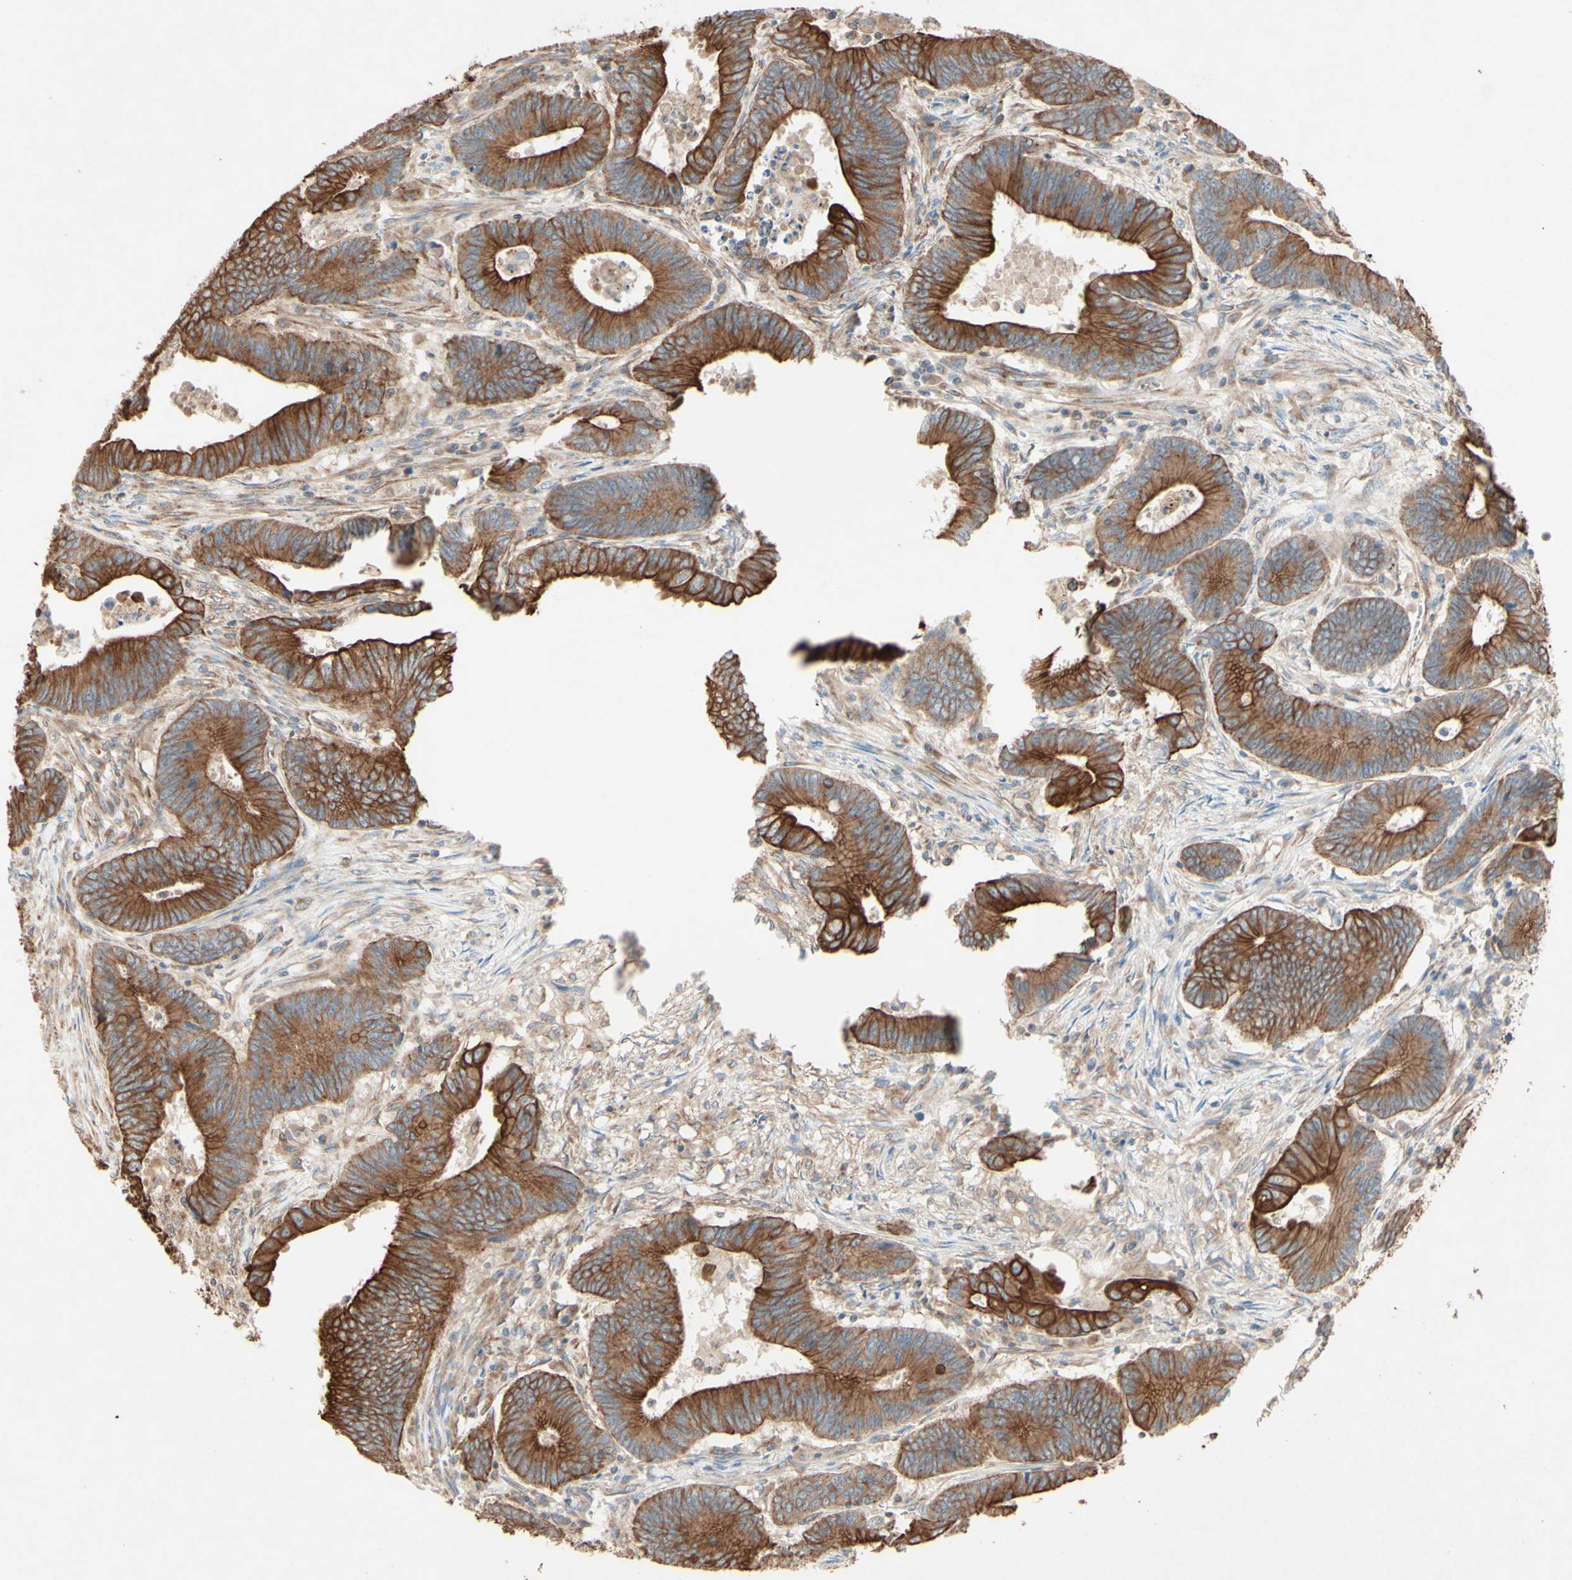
{"staining": {"intensity": "moderate", "quantity": ">75%", "location": "cytoplasmic/membranous"}, "tissue": "colorectal cancer", "cell_type": "Tumor cells", "image_type": "cancer", "snomed": [{"axis": "morphology", "description": "Adenocarcinoma, NOS"}, {"axis": "topography", "description": "Colon"}], "caption": "Colorectal cancer (adenocarcinoma) stained for a protein exhibits moderate cytoplasmic/membranous positivity in tumor cells.", "gene": "MTM1", "patient": {"sex": "male", "age": 45}}